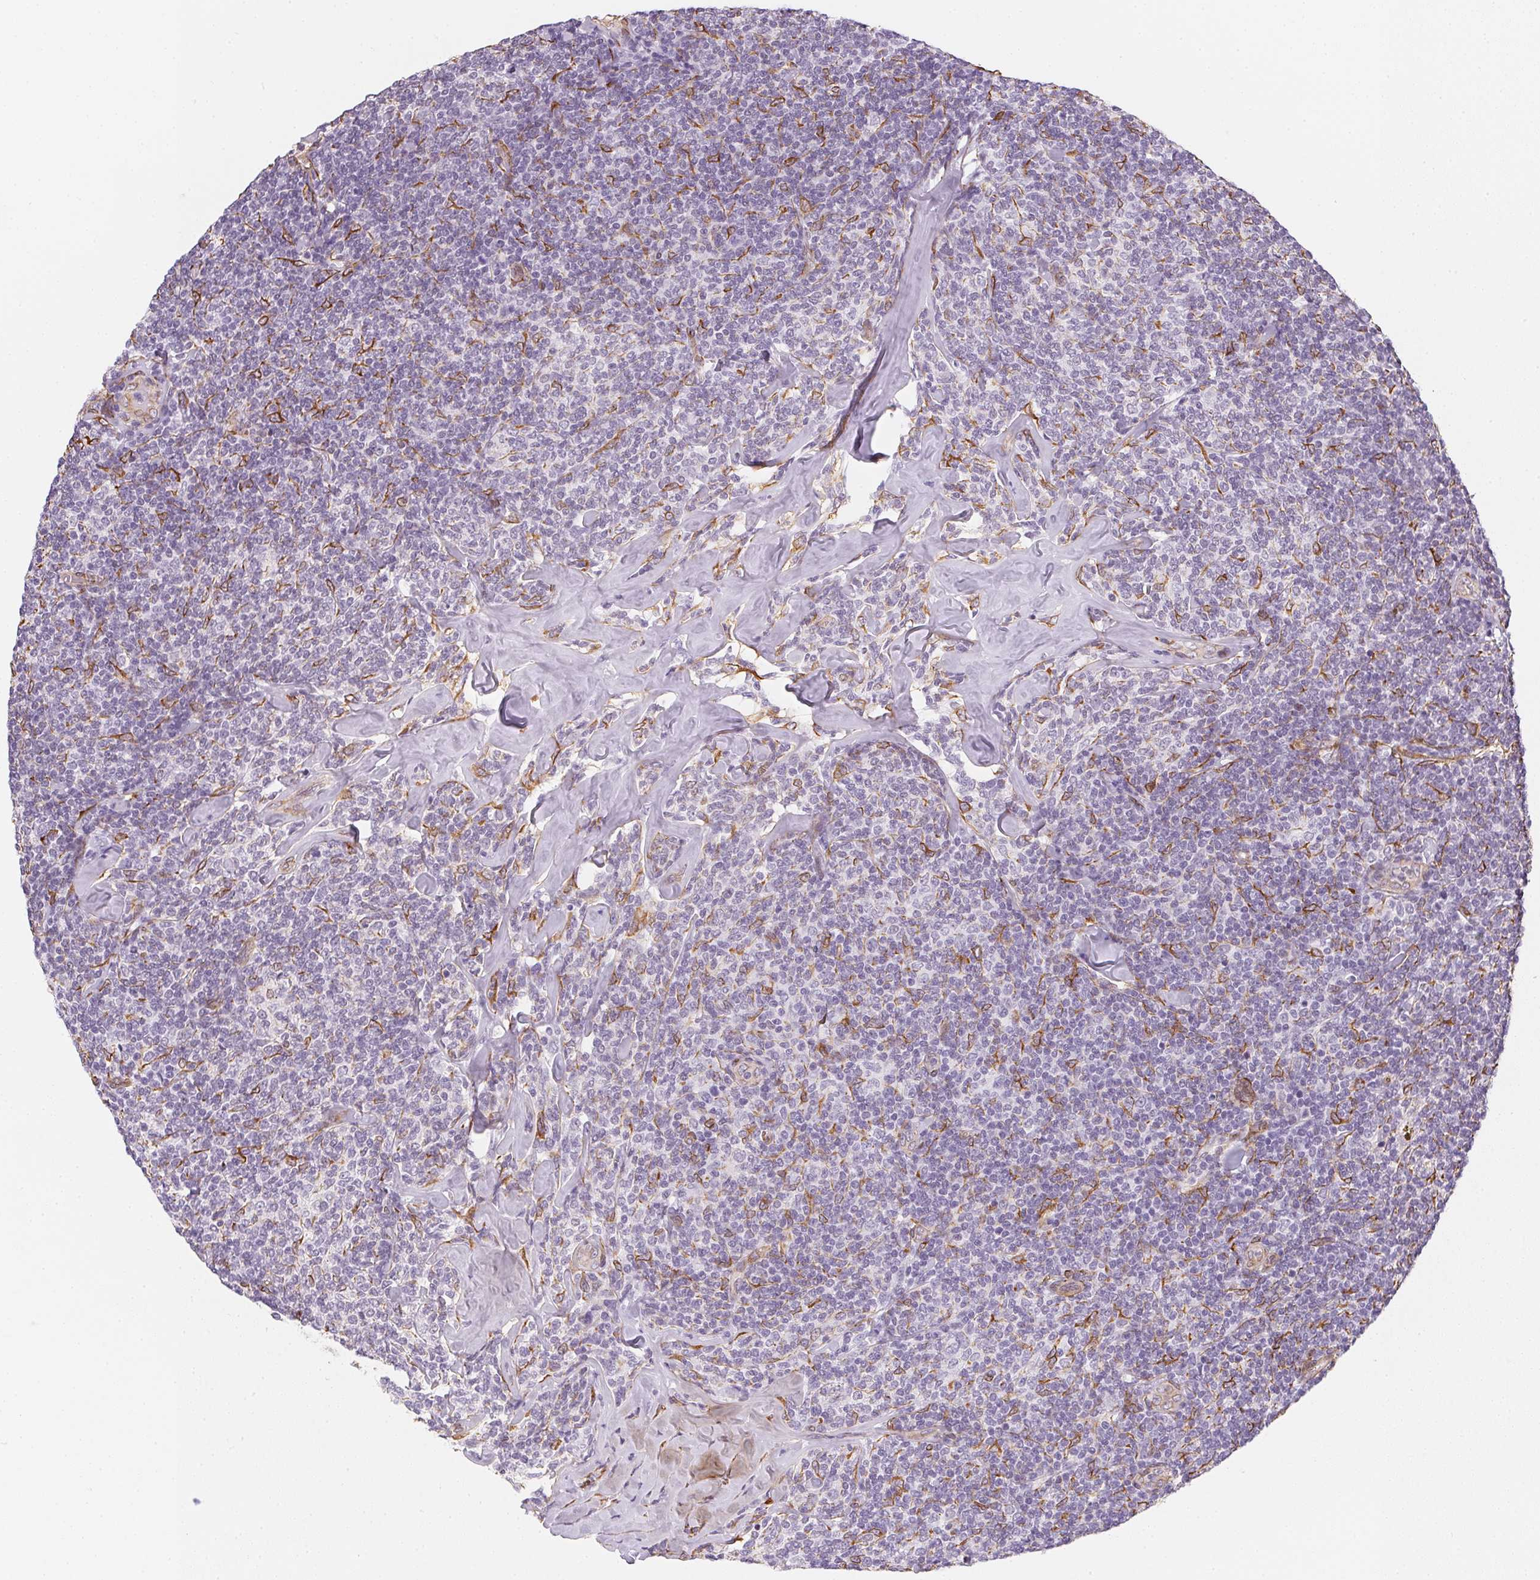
{"staining": {"intensity": "negative", "quantity": "none", "location": "none"}, "tissue": "lymphoma", "cell_type": "Tumor cells", "image_type": "cancer", "snomed": [{"axis": "morphology", "description": "Malignant lymphoma, non-Hodgkin's type, Low grade"}, {"axis": "topography", "description": "Lymph node"}], "caption": "Malignant lymphoma, non-Hodgkin's type (low-grade) was stained to show a protein in brown. There is no significant expression in tumor cells. The staining was performed using DAB to visualize the protein expression in brown, while the nuclei were stained in blue with hematoxylin (Magnification: 20x).", "gene": "RSBN1", "patient": {"sex": "female", "age": 56}}